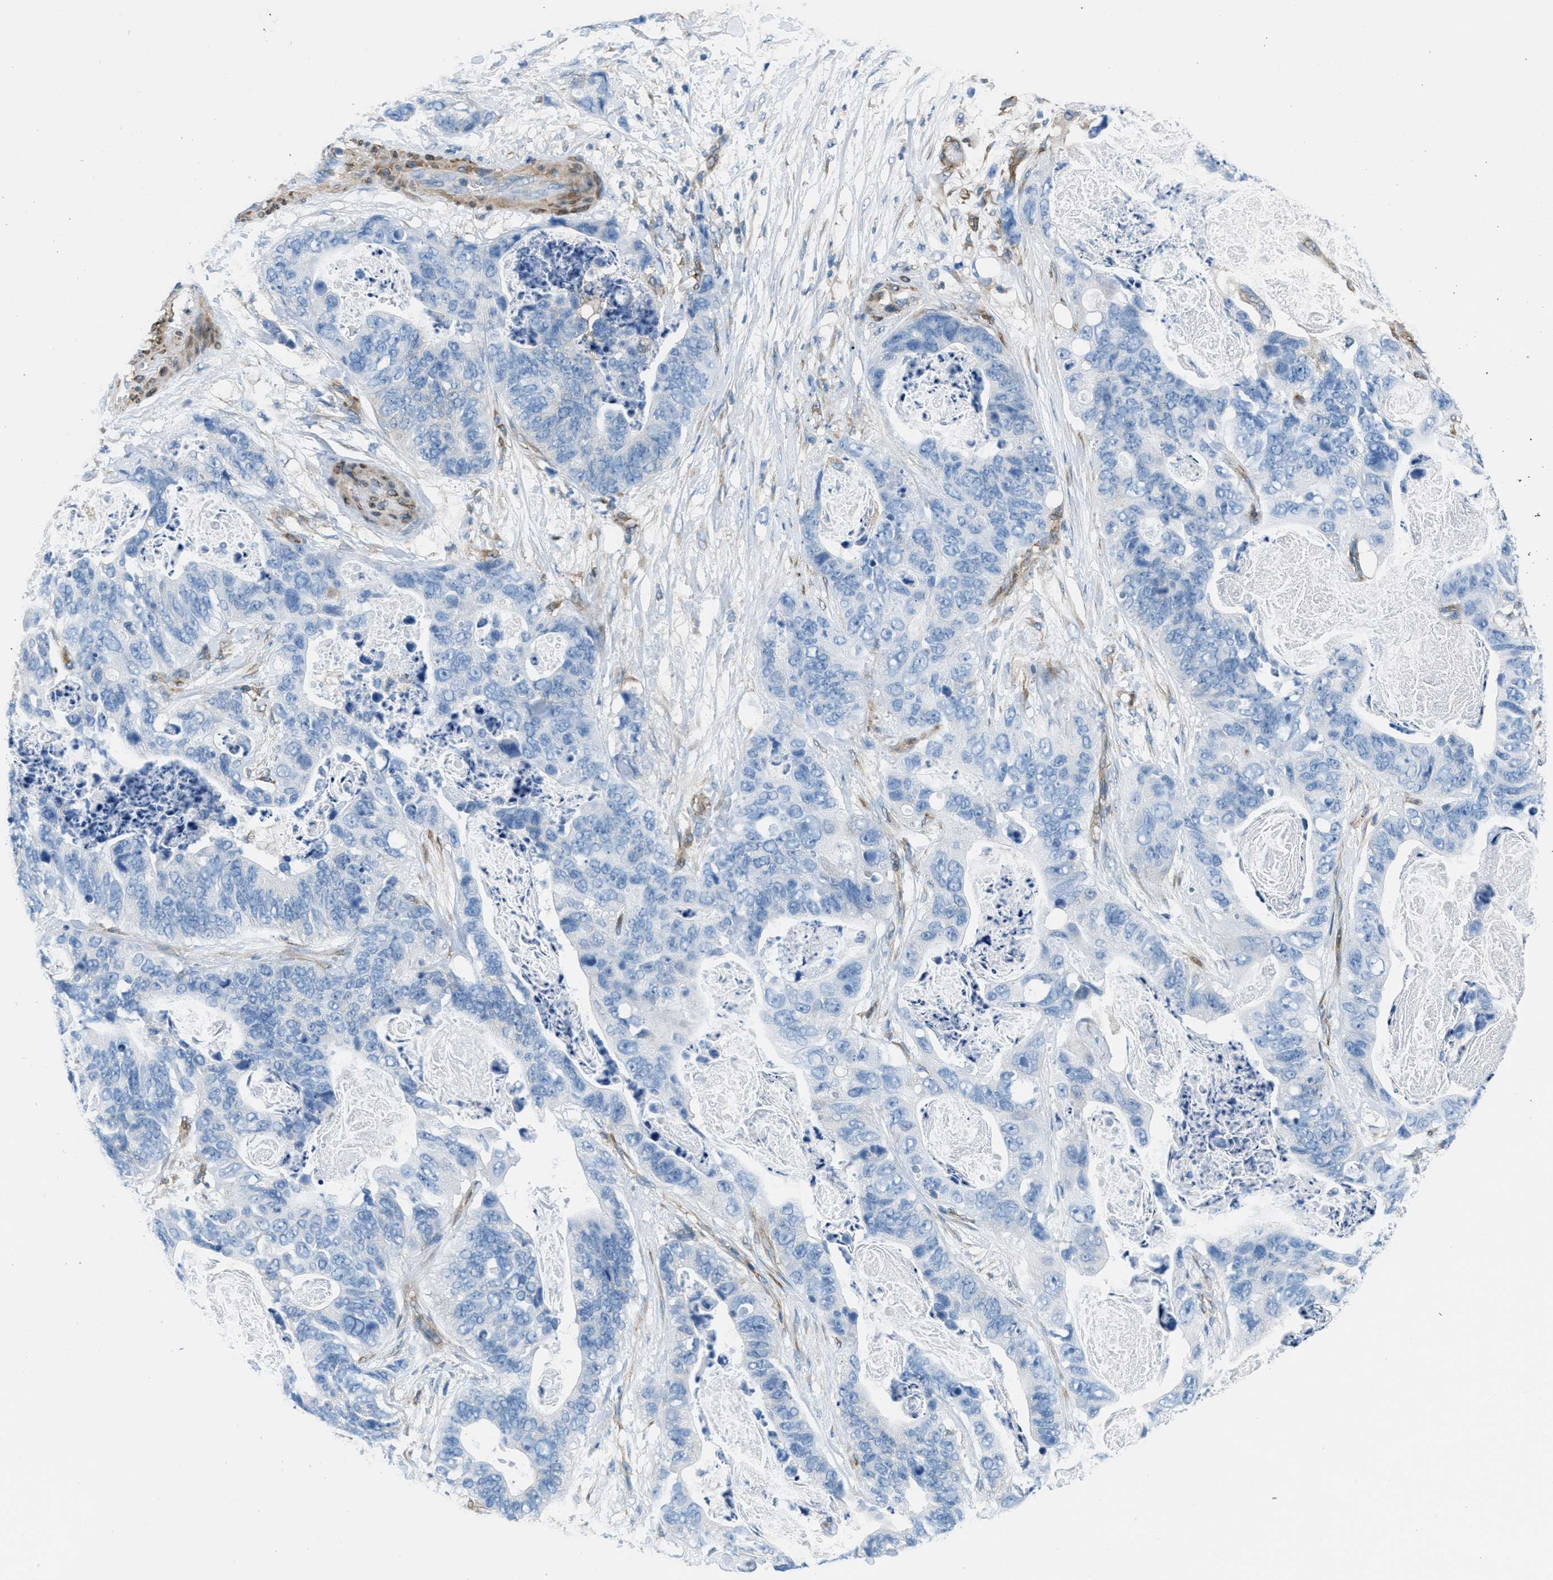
{"staining": {"intensity": "negative", "quantity": "none", "location": "none"}, "tissue": "stomach cancer", "cell_type": "Tumor cells", "image_type": "cancer", "snomed": [{"axis": "morphology", "description": "Adenocarcinoma, NOS"}, {"axis": "topography", "description": "Stomach"}], "caption": "Tumor cells are negative for protein expression in human stomach adenocarcinoma.", "gene": "MAPRE2", "patient": {"sex": "female", "age": 89}}